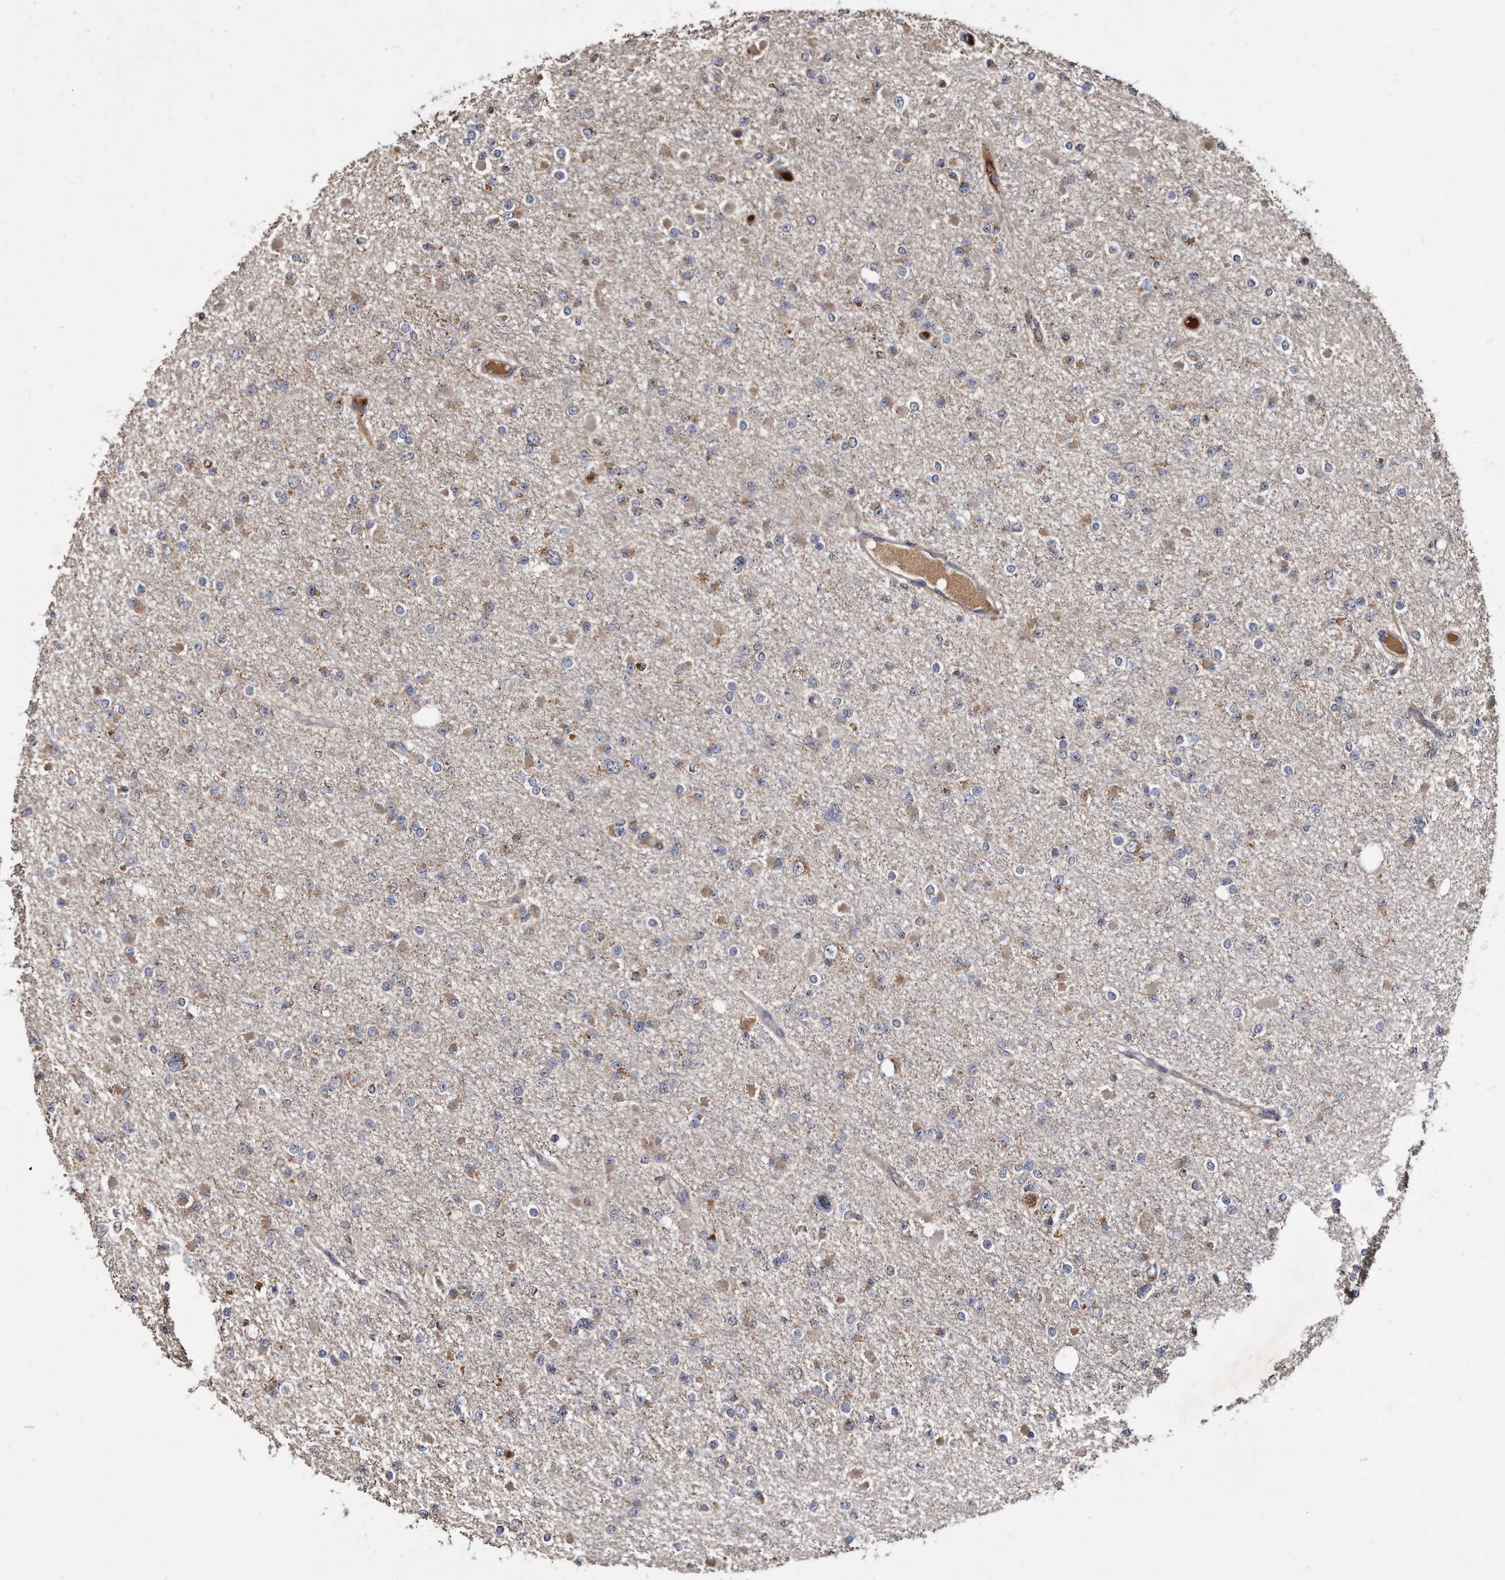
{"staining": {"intensity": "weak", "quantity": "<25%", "location": "cytoplasmic/membranous"}, "tissue": "glioma", "cell_type": "Tumor cells", "image_type": "cancer", "snomed": [{"axis": "morphology", "description": "Glioma, malignant, Low grade"}, {"axis": "topography", "description": "Brain"}], "caption": "There is no significant staining in tumor cells of glioma. (DAB IHC visualized using brightfield microscopy, high magnification).", "gene": "FAM136A", "patient": {"sex": "female", "age": 22}}